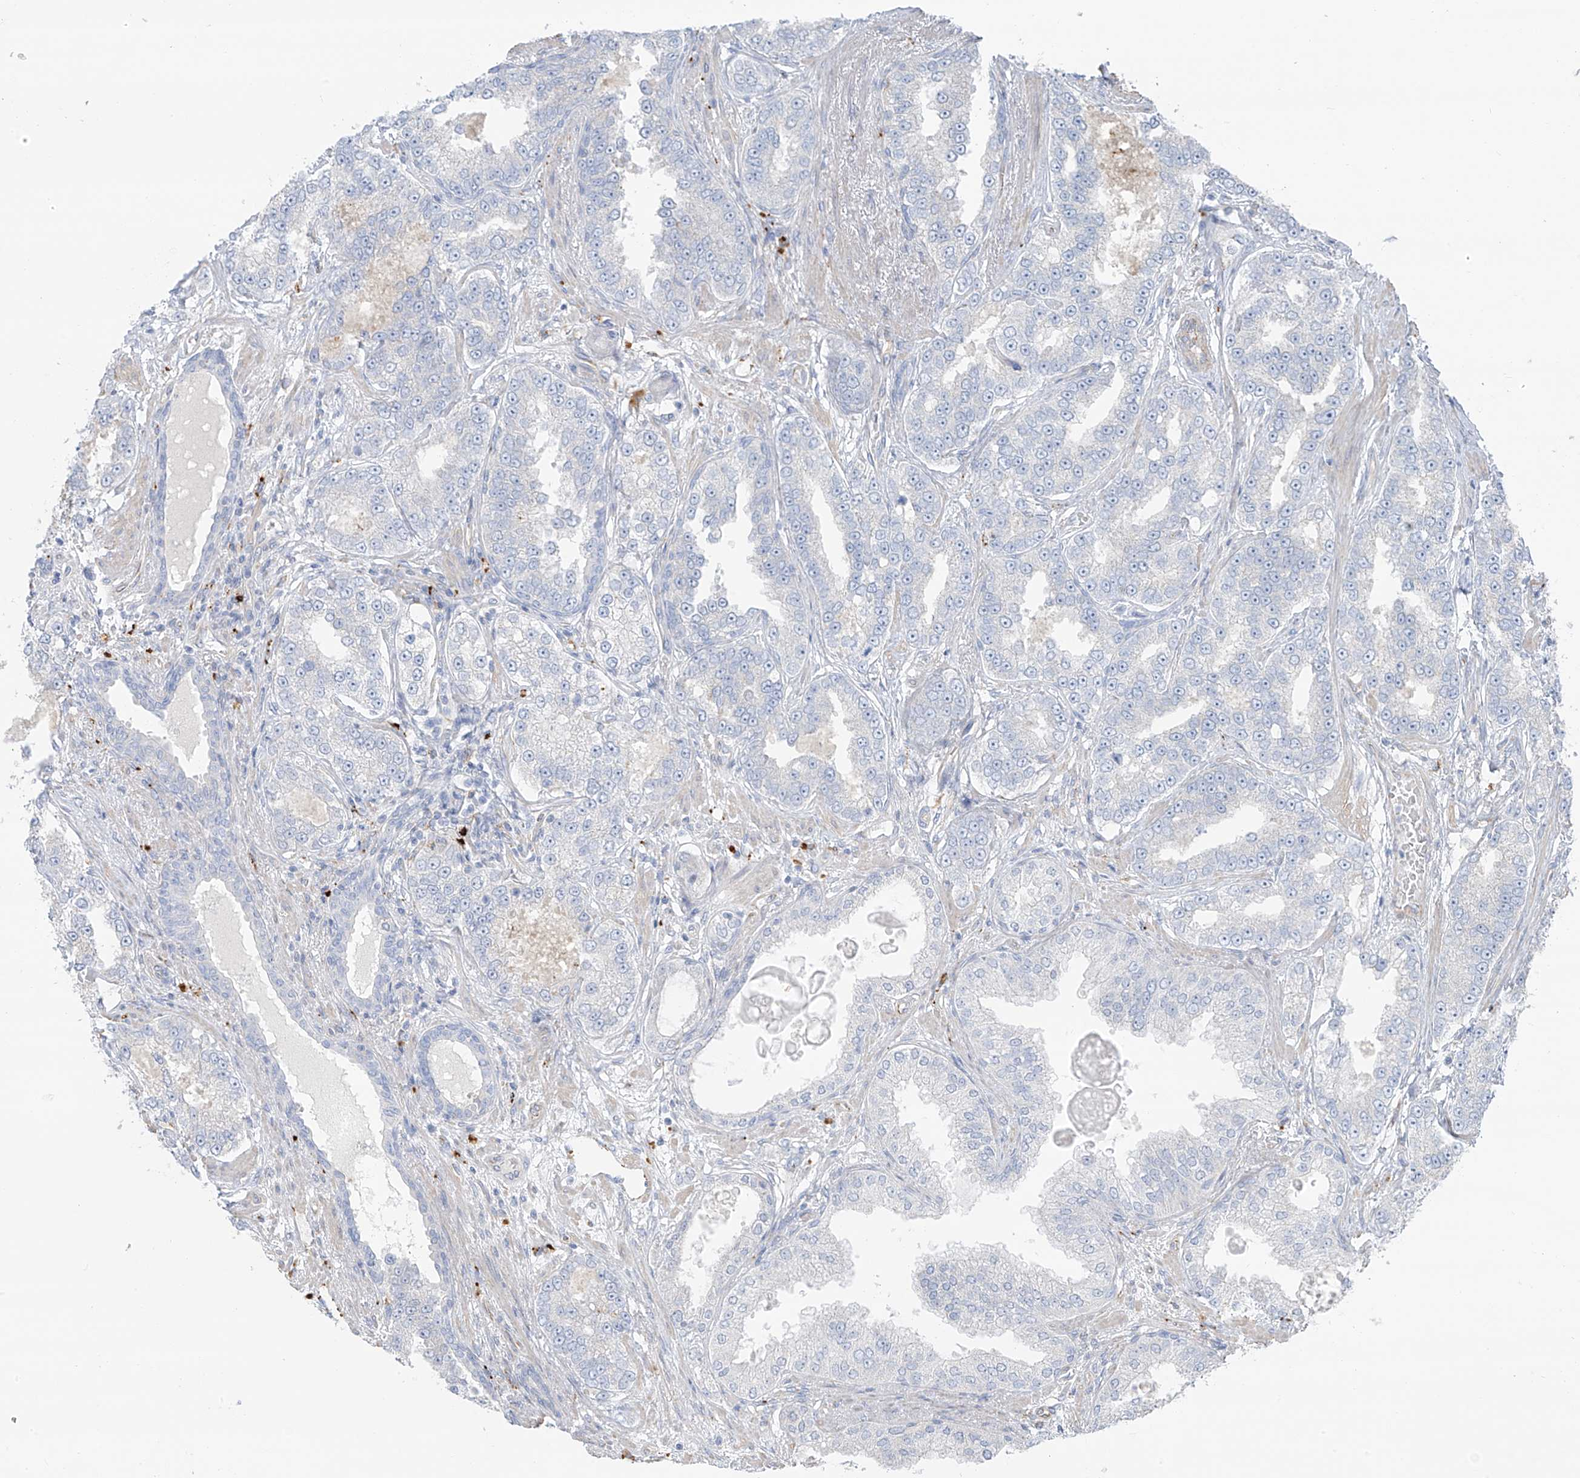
{"staining": {"intensity": "negative", "quantity": "none", "location": "none"}, "tissue": "prostate cancer", "cell_type": "Tumor cells", "image_type": "cancer", "snomed": [{"axis": "morphology", "description": "Normal tissue, NOS"}, {"axis": "morphology", "description": "Adenocarcinoma, High grade"}, {"axis": "topography", "description": "Prostate"}], "caption": "Immunohistochemical staining of high-grade adenocarcinoma (prostate) shows no significant expression in tumor cells.", "gene": "TAL2", "patient": {"sex": "male", "age": 83}}